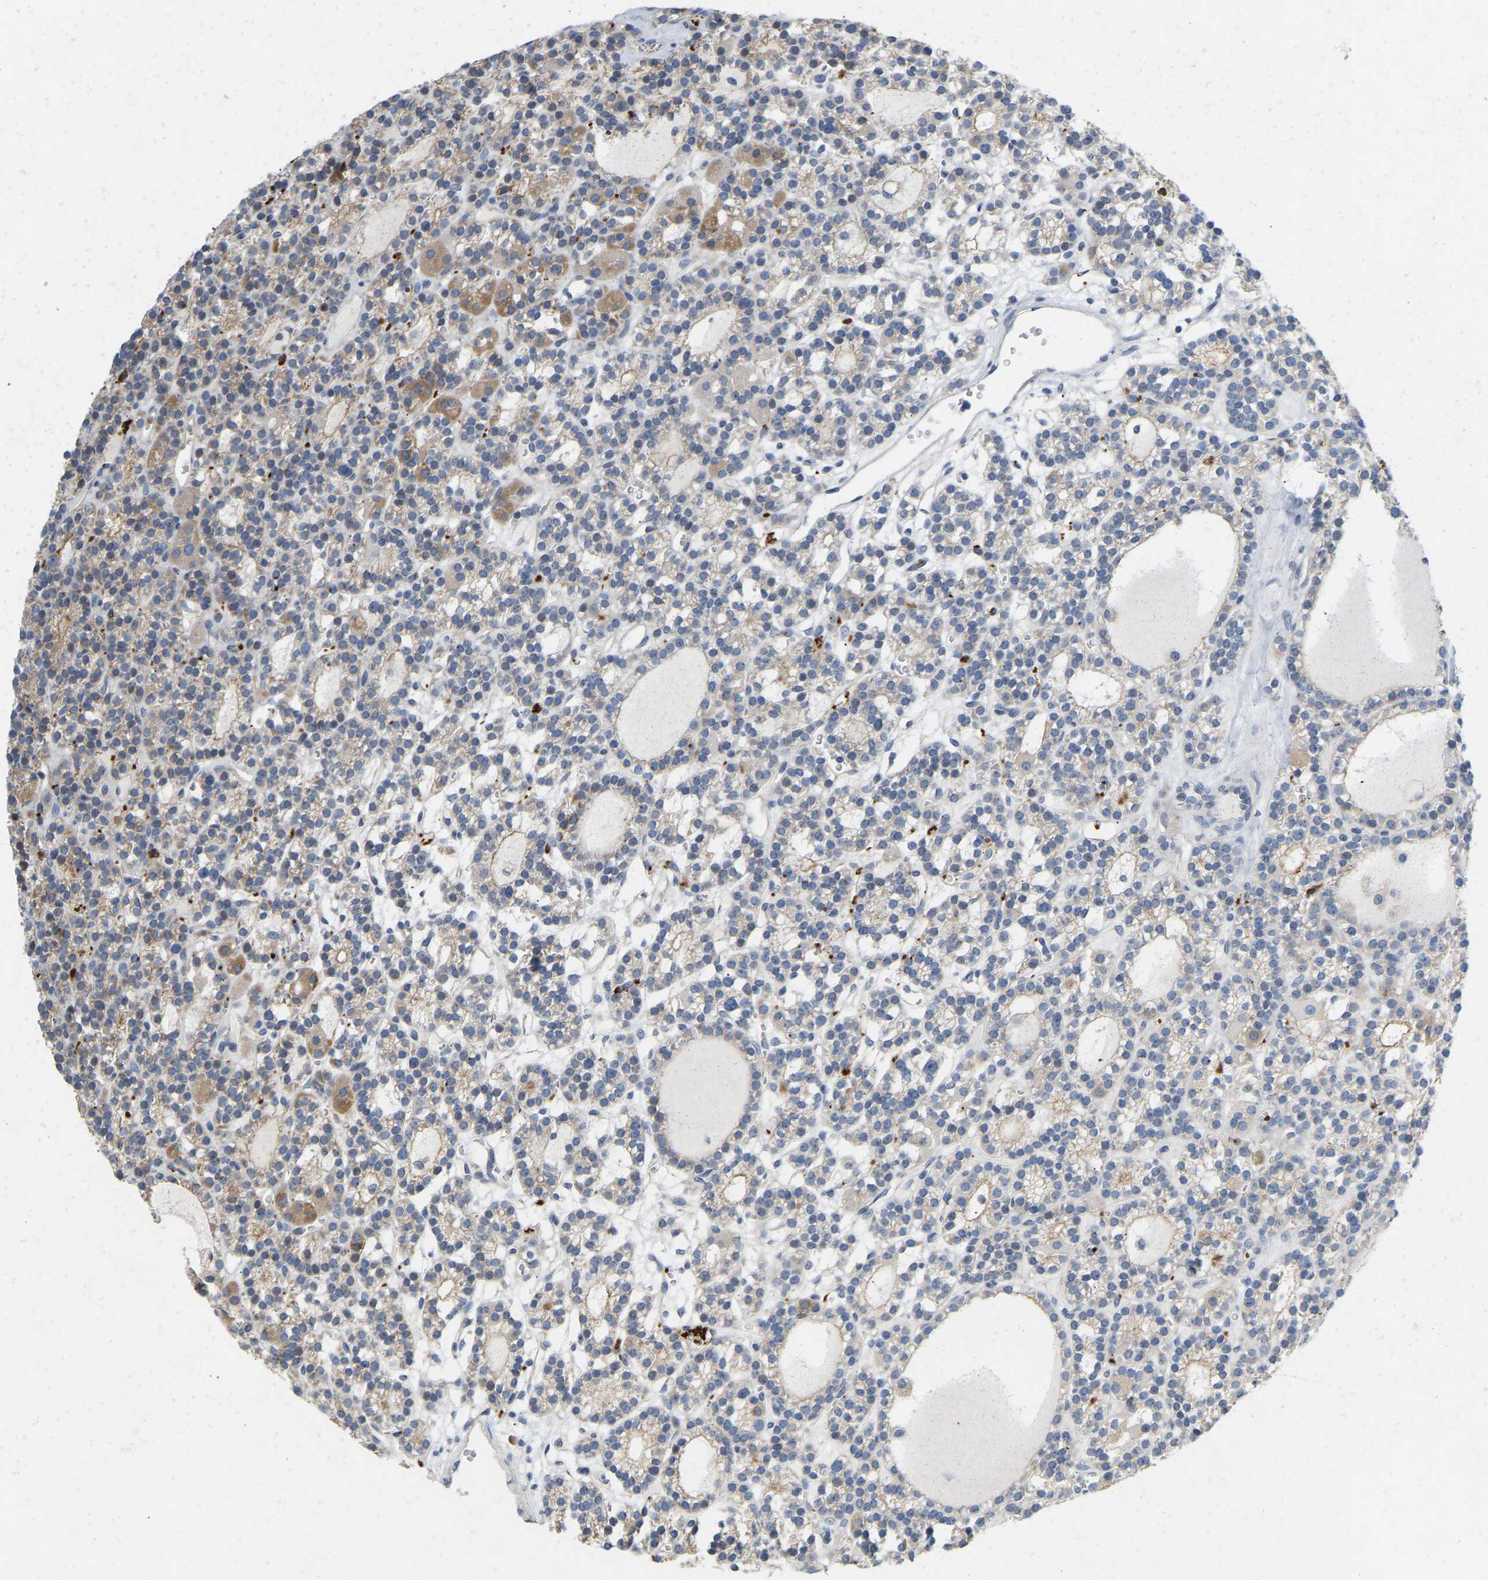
{"staining": {"intensity": "moderate", "quantity": "<25%", "location": "cytoplasmic/membranous"}, "tissue": "parathyroid gland", "cell_type": "Glandular cells", "image_type": "normal", "snomed": [{"axis": "morphology", "description": "Normal tissue, NOS"}, {"axis": "morphology", "description": "Adenoma, NOS"}, {"axis": "topography", "description": "Parathyroid gland"}], "caption": "A brown stain labels moderate cytoplasmic/membranous expression of a protein in glandular cells of benign human parathyroid gland. (IHC, brightfield microscopy, high magnification).", "gene": "RHEB", "patient": {"sex": "female", "age": 58}}